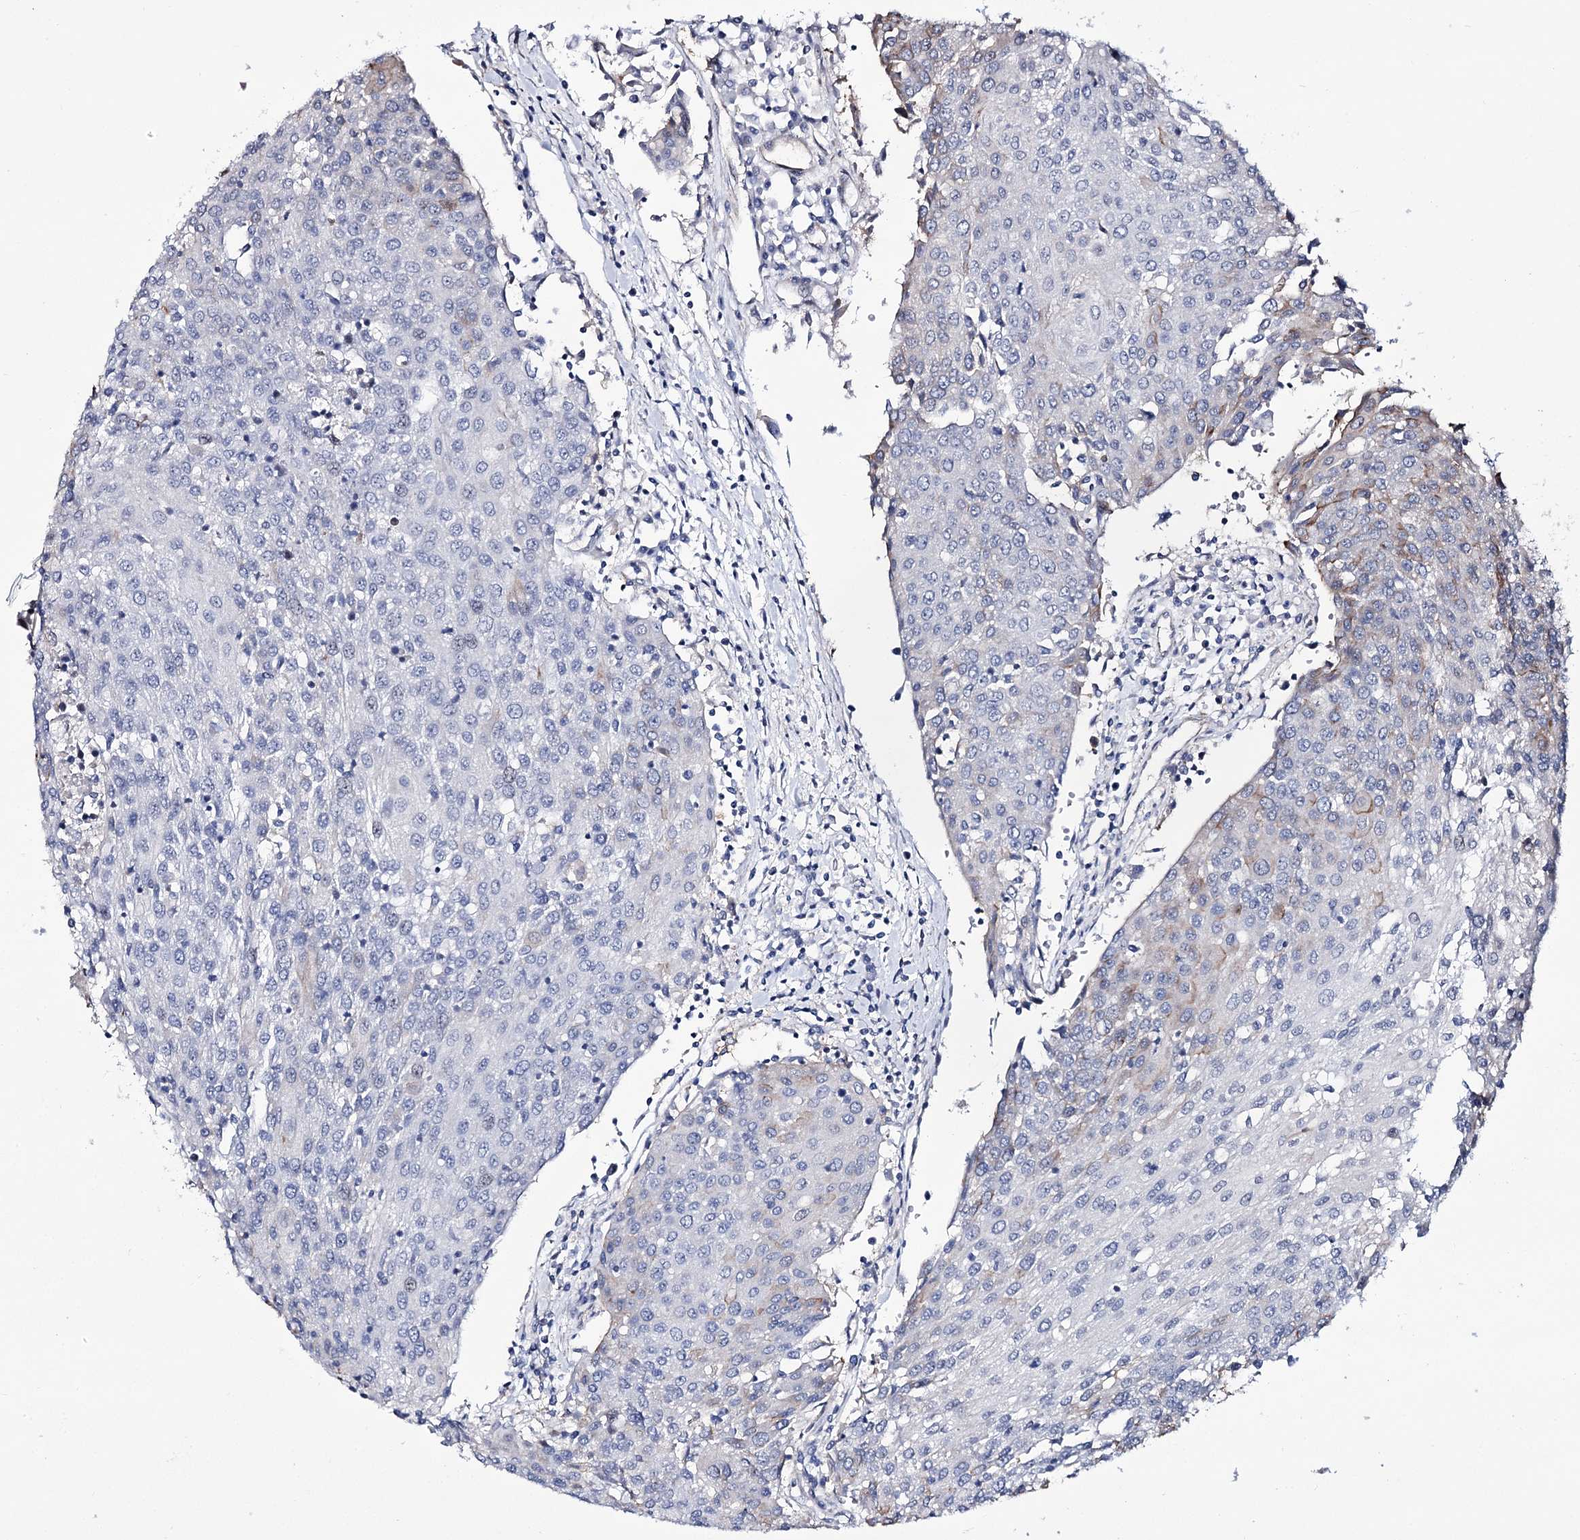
{"staining": {"intensity": "negative", "quantity": "none", "location": "none"}, "tissue": "urothelial cancer", "cell_type": "Tumor cells", "image_type": "cancer", "snomed": [{"axis": "morphology", "description": "Urothelial carcinoma, High grade"}, {"axis": "topography", "description": "Urinary bladder"}], "caption": "DAB immunohistochemical staining of urothelial cancer demonstrates no significant positivity in tumor cells. The staining is performed using DAB brown chromogen with nuclei counter-stained in using hematoxylin.", "gene": "CHMP7", "patient": {"sex": "female", "age": 85}}